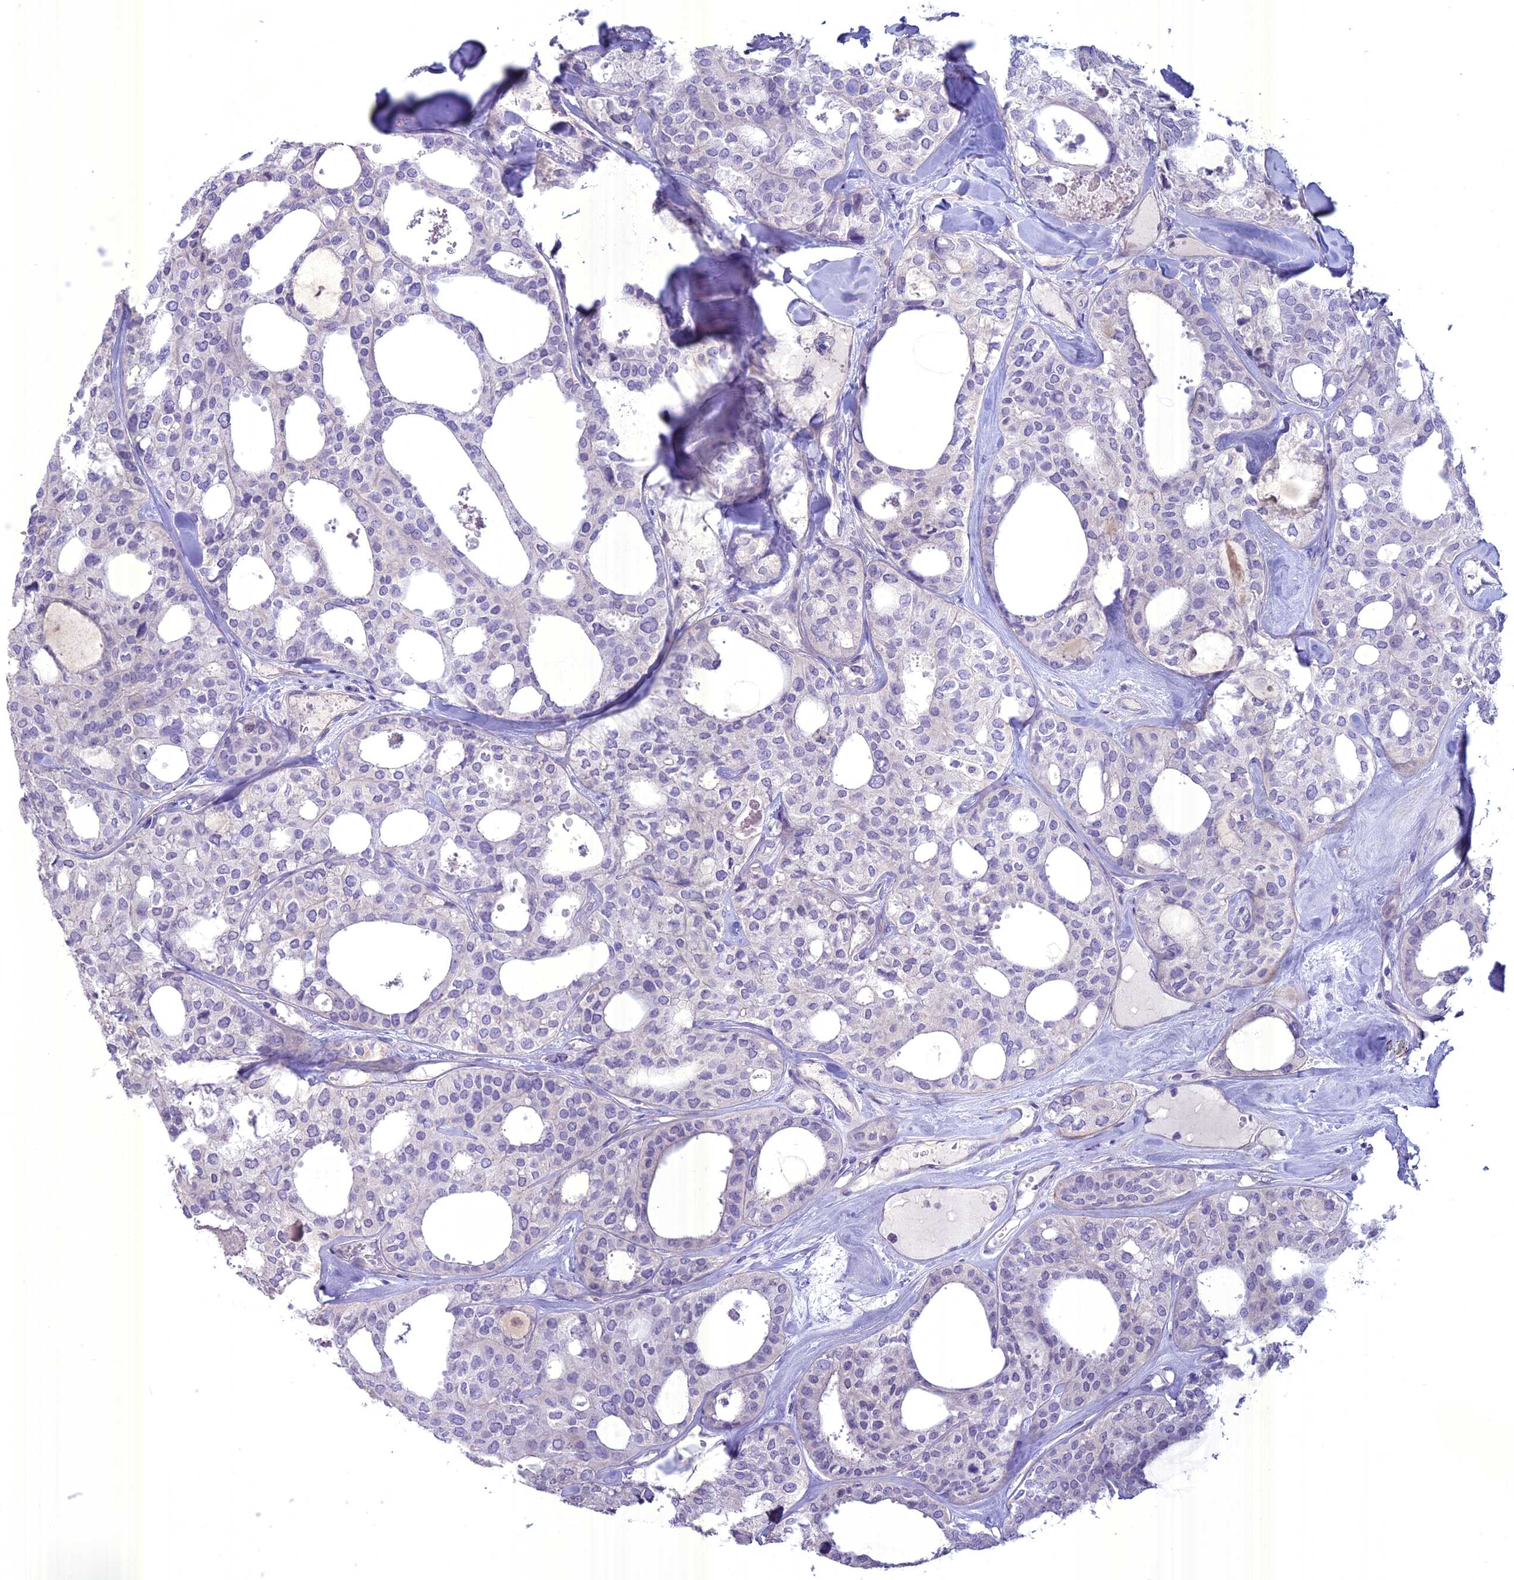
{"staining": {"intensity": "negative", "quantity": "none", "location": "none"}, "tissue": "thyroid cancer", "cell_type": "Tumor cells", "image_type": "cancer", "snomed": [{"axis": "morphology", "description": "Follicular adenoma carcinoma, NOS"}, {"axis": "topography", "description": "Thyroid gland"}], "caption": "There is no significant positivity in tumor cells of thyroid cancer (follicular adenoma carcinoma). (Brightfield microscopy of DAB IHC at high magnification).", "gene": "SPHKAP", "patient": {"sex": "male", "age": 75}}